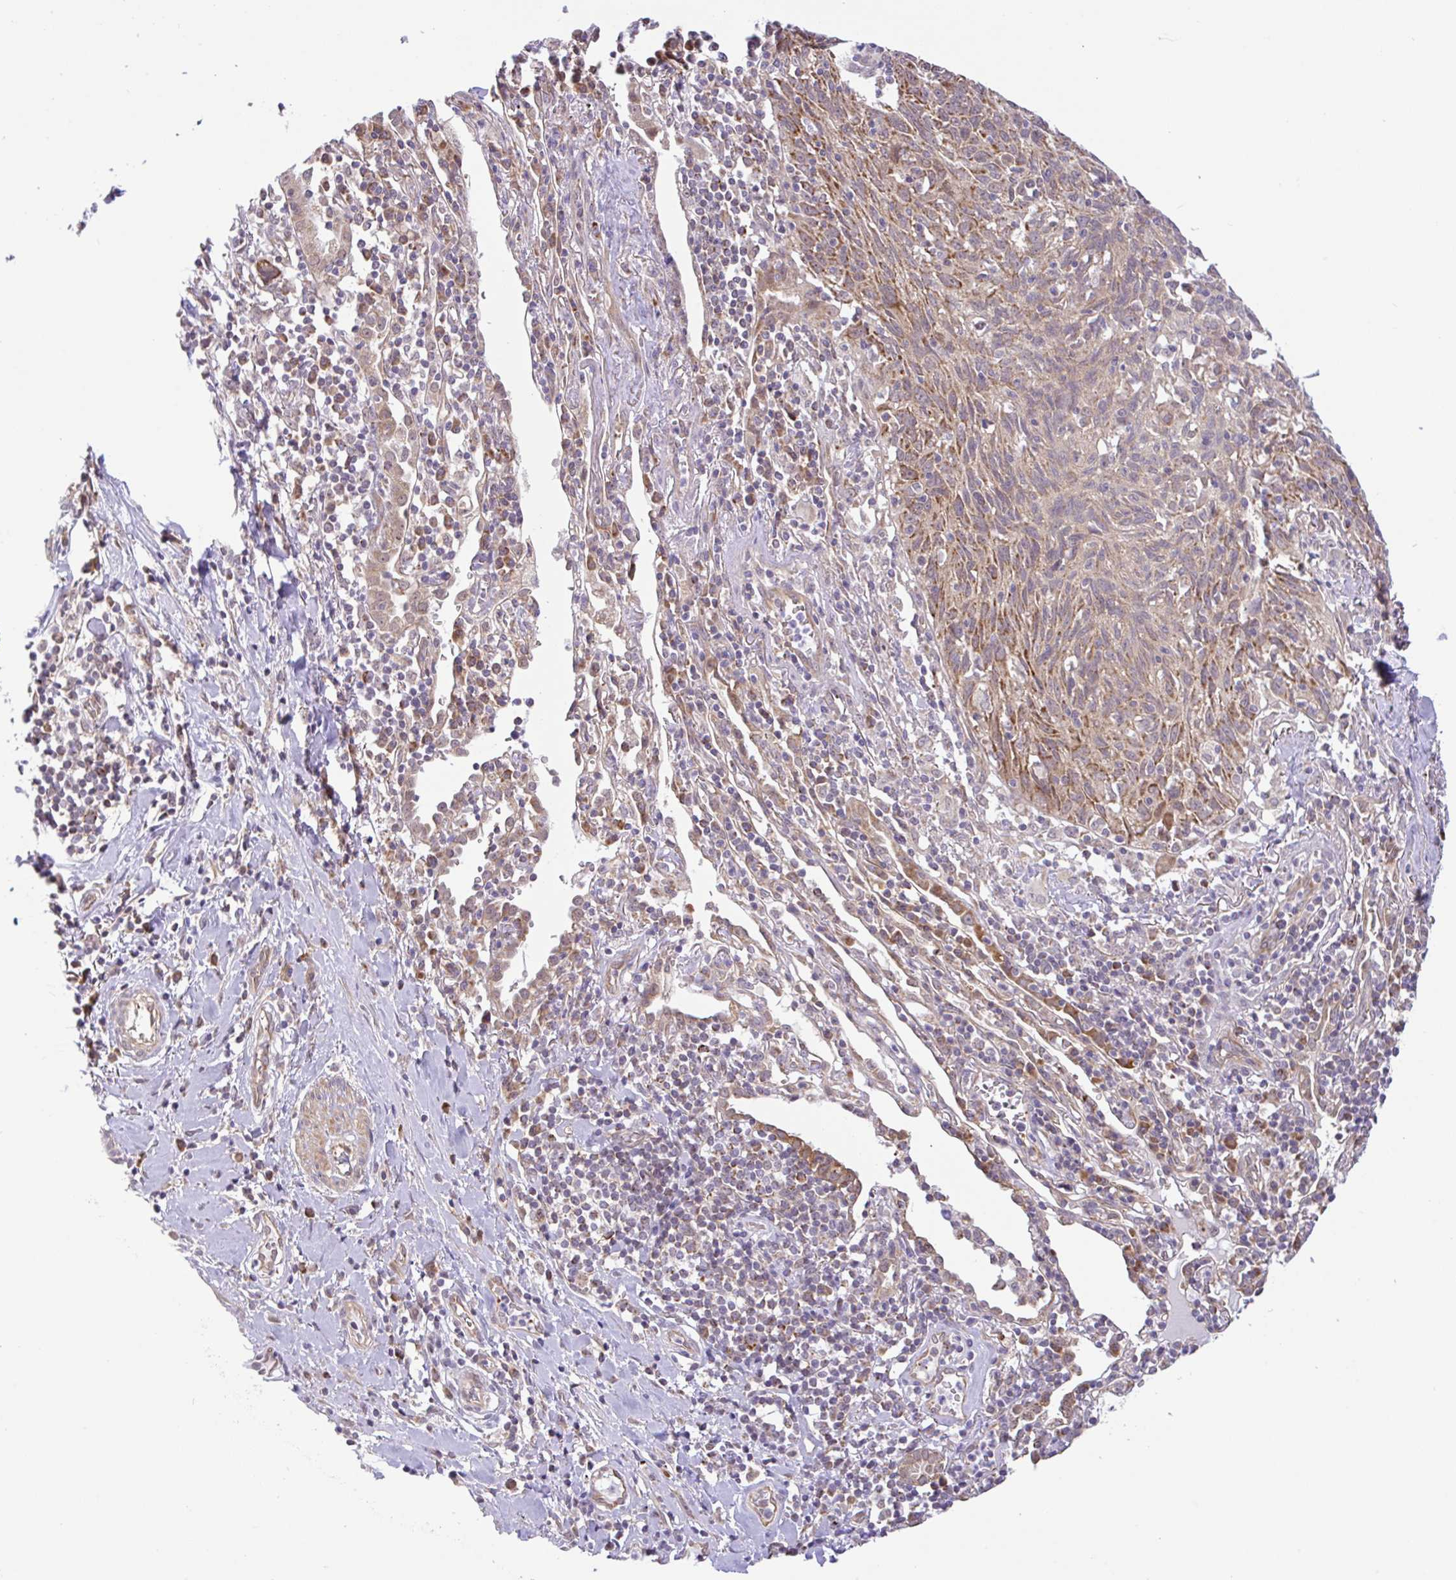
{"staining": {"intensity": "moderate", "quantity": "25%-75%", "location": "cytoplasmic/membranous"}, "tissue": "lung cancer", "cell_type": "Tumor cells", "image_type": "cancer", "snomed": [{"axis": "morphology", "description": "Squamous cell carcinoma, NOS"}, {"axis": "topography", "description": "Lung"}], "caption": "The photomicrograph exhibits staining of squamous cell carcinoma (lung), revealing moderate cytoplasmic/membranous protein staining (brown color) within tumor cells. The staining is performed using DAB (3,3'-diaminobenzidine) brown chromogen to label protein expression. The nuclei are counter-stained blue using hematoxylin.", "gene": "DLEU7", "patient": {"sex": "female", "age": 66}}